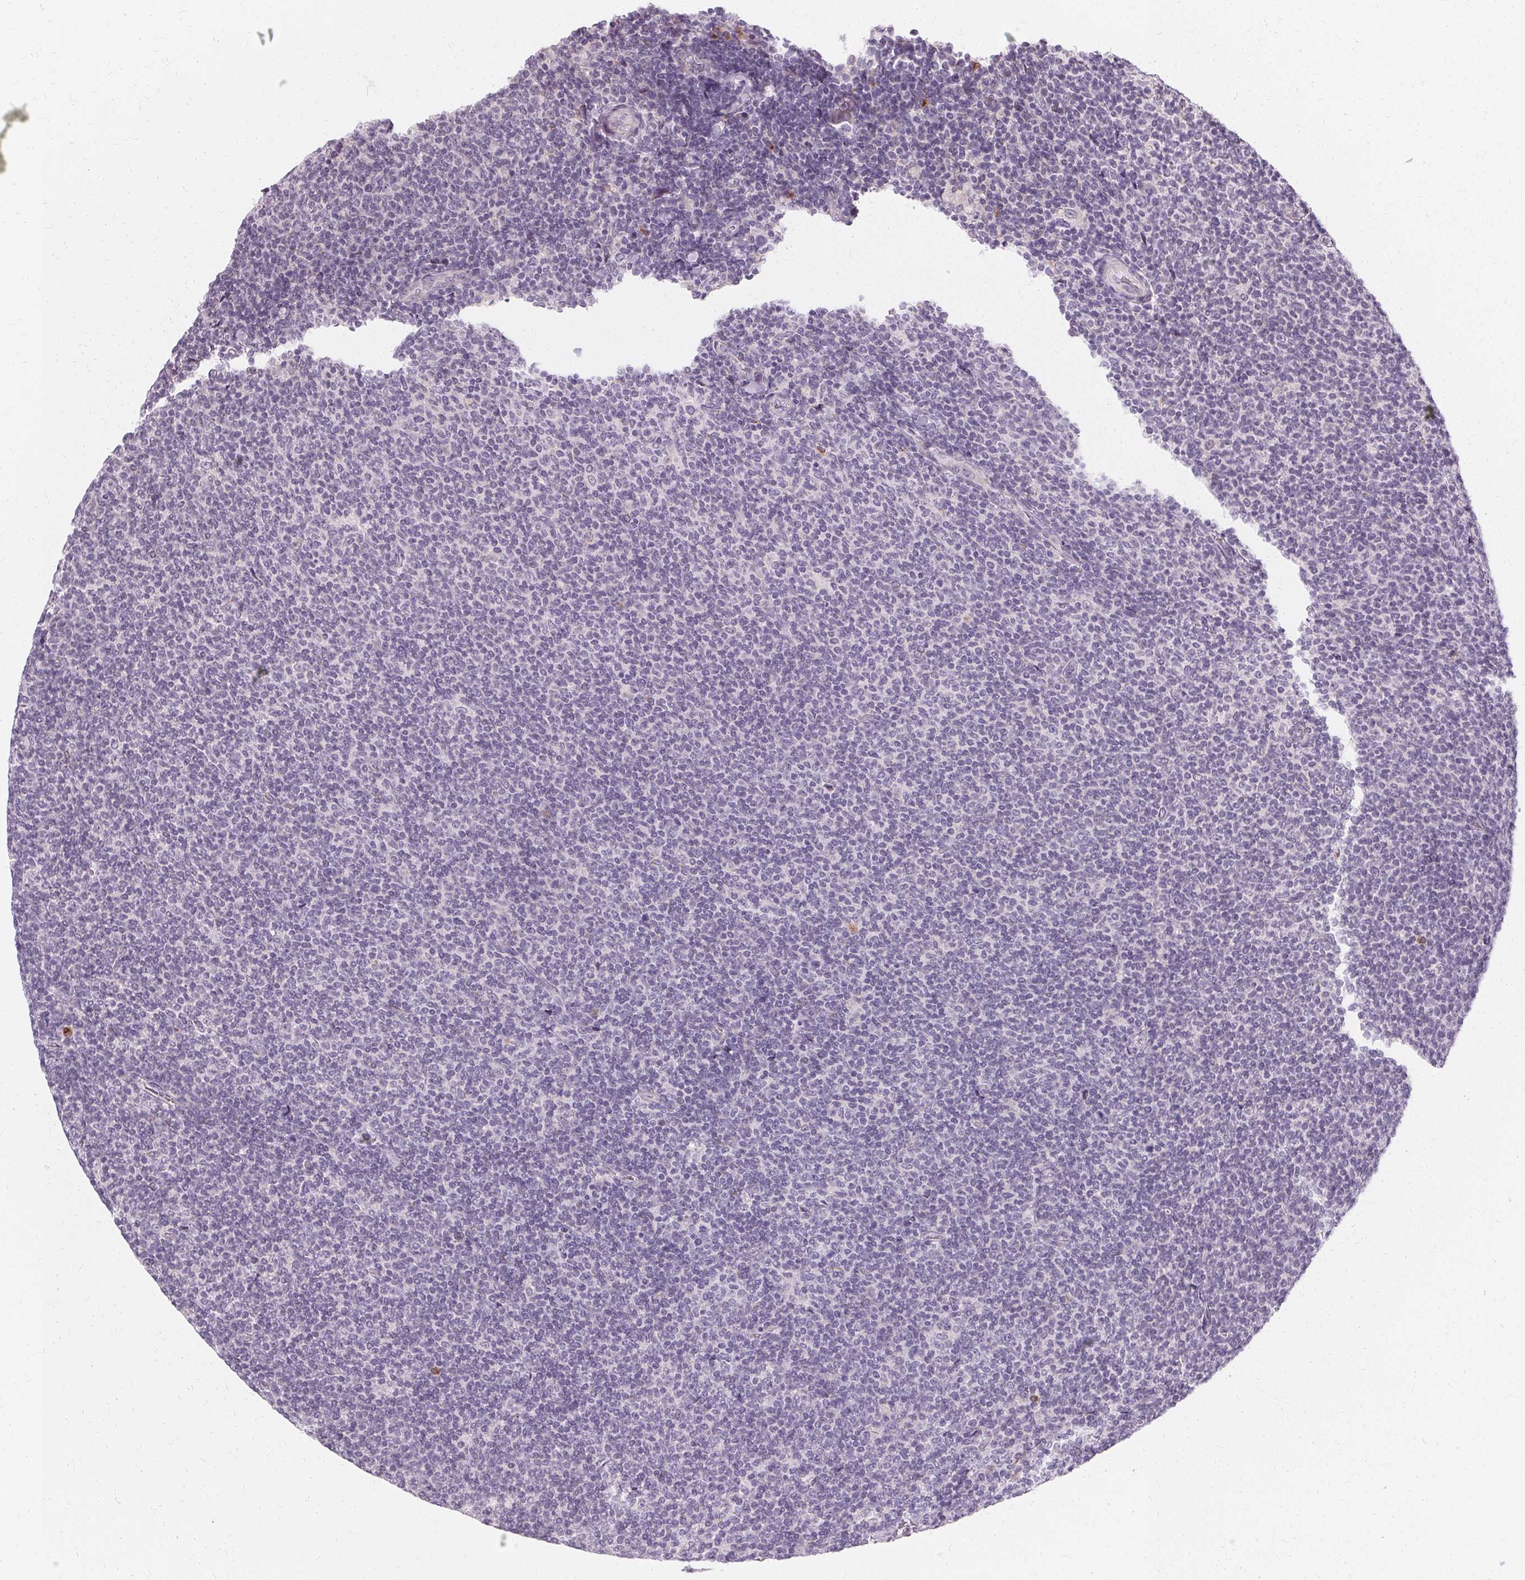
{"staining": {"intensity": "negative", "quantity": "none", "location": "none"}, "tissue": "lymphoma", "cell_type": "Tumor cells", "image_type": "cancer", "snomed": [{"axis": "morphology", "description": "Malignant lymphoma, non-Hodgkin's type, Low grade"}, {"axis": "topography", "description": "Lymph node"}], "caption": "High power microscopy photomicrograph of an immunohistochemistry image of low-grade malignant lymphoma, non-Hodgkin's type, revealing no significant expression in tumor cells. (DAB (3,3'-diaminobenzidine) immunohistochemistry (IHC) with hematoxylin counter stain).", "gene": "FCRL3", "patient": {"sex": "male", "age": 52}}